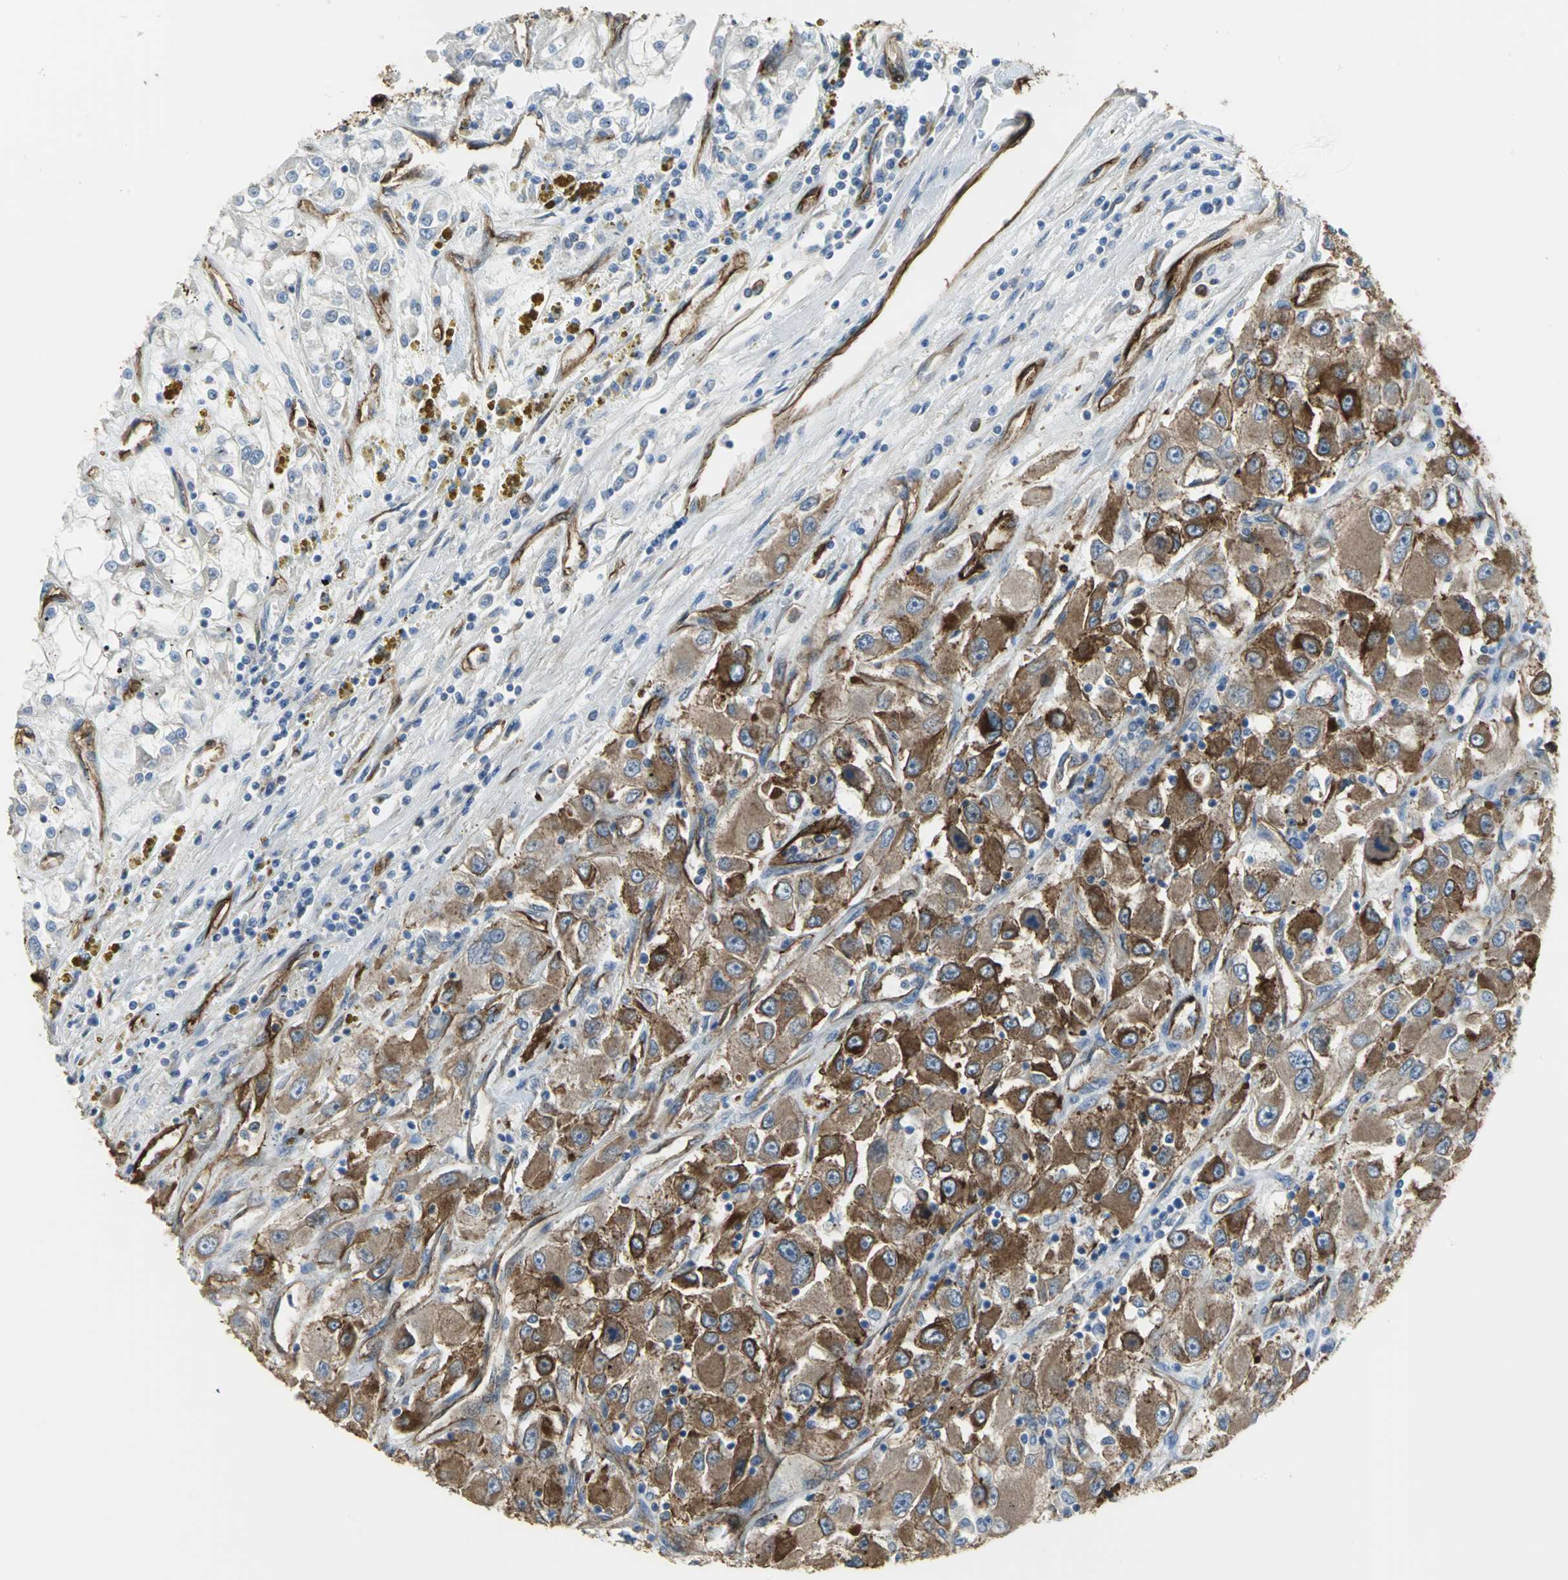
{"staining": {"intensity": "strong", "quantity": ">75%", "location": "cytoplasmic/membranous"}, "tissue": "renal cancer", "cell_type": "Tumor cells", "image_type": "cancer", "snomed": [{"axis": "morphology", "description": "Adenocarcinoma, NOS"}, {"axis": "topography", "description": "Kidney"}], "caption": "Renal cancer was stained to show a protein in brown. There is high levels of strong cytoplasmic/membranous positivity in approximately >75% of tumor cells. (DAB (3,3'-diaminobenzidine) = brown stain, brightfield microscopy at high magnification).", "gene": "FLNB", "patient": {"sex": "female", "age": 52}}